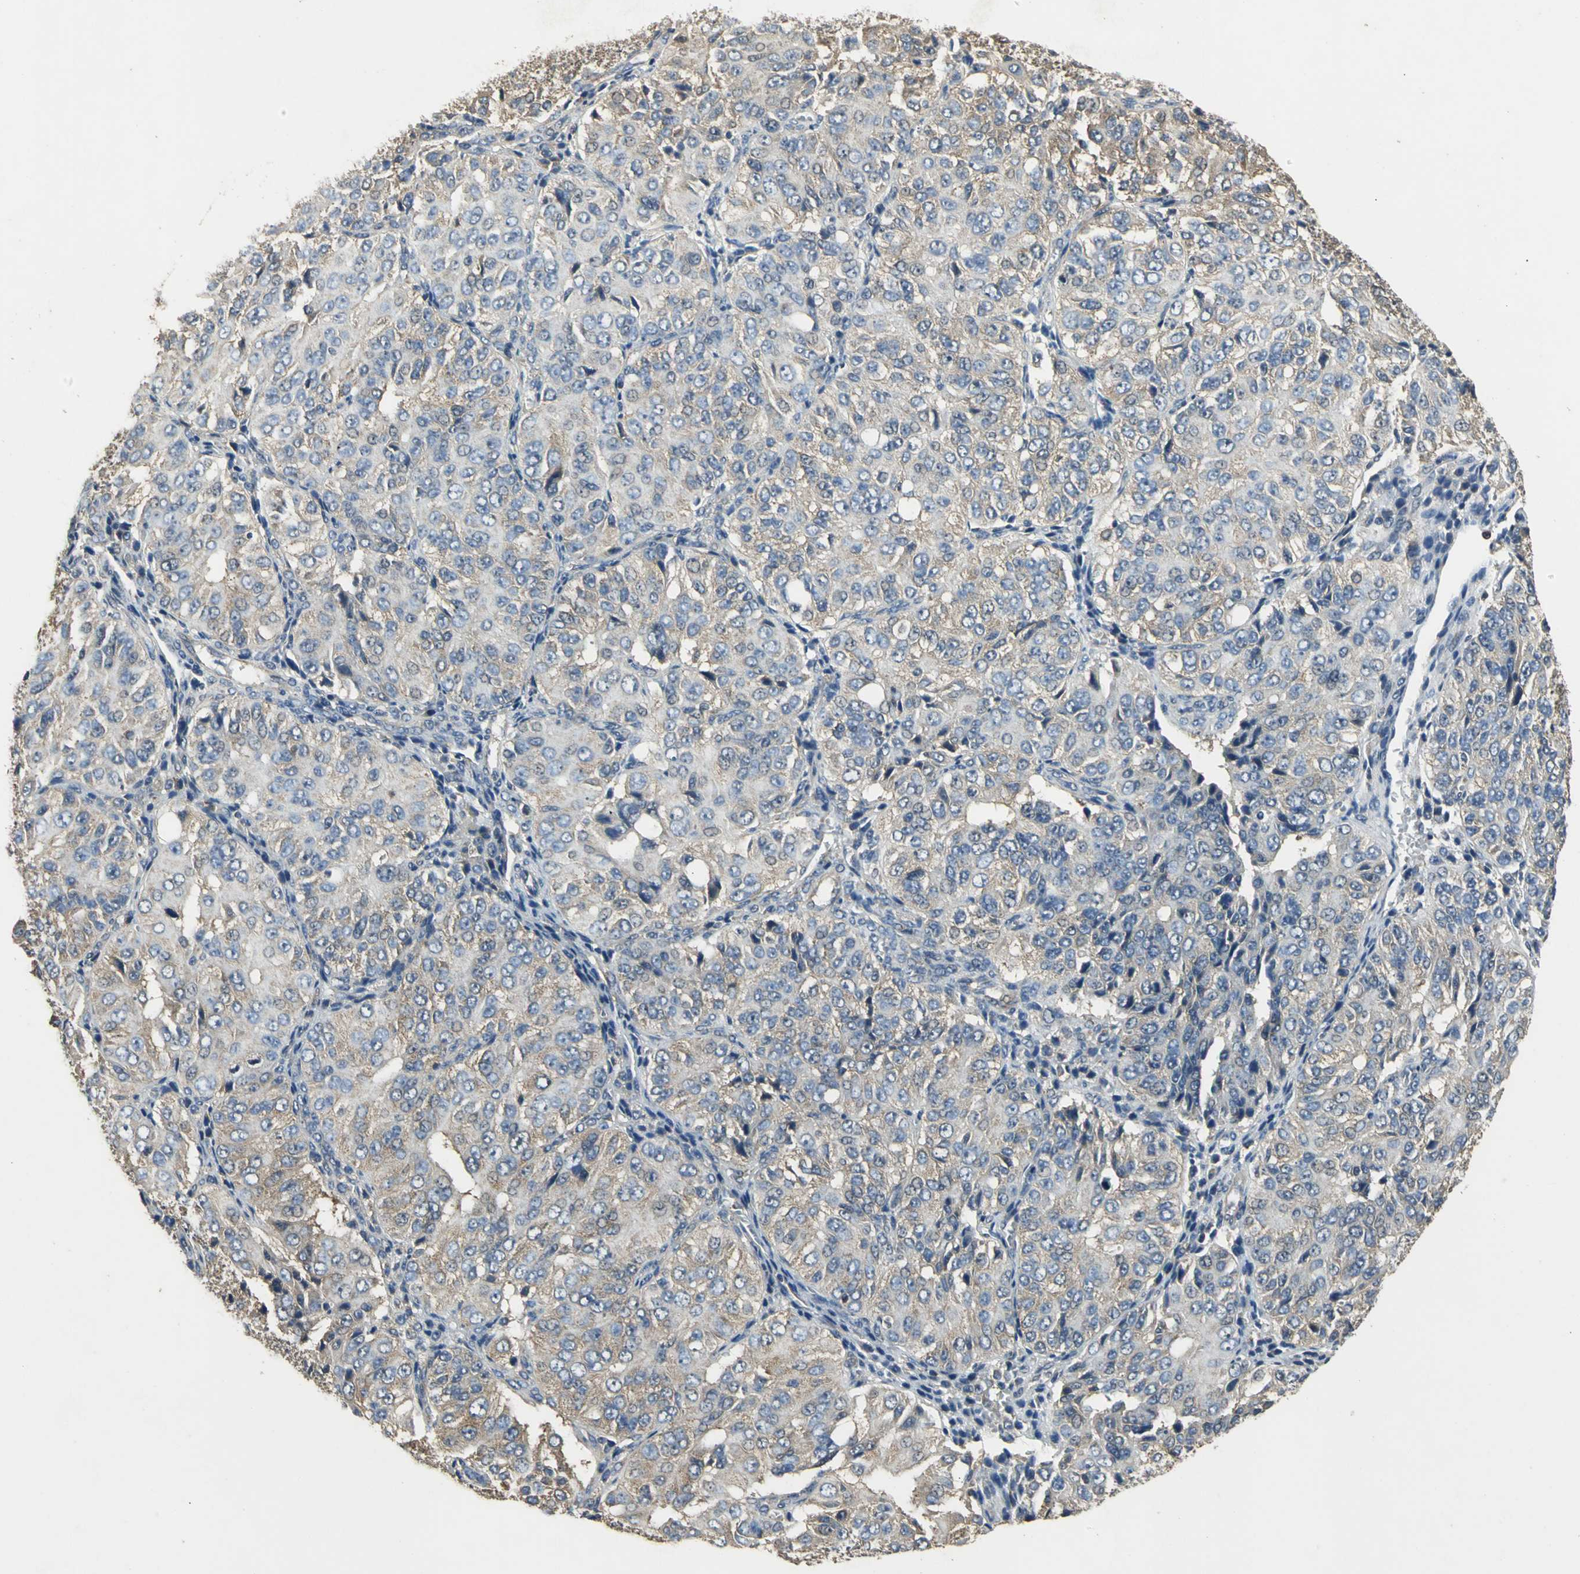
{"staining": {"intensity": "weak", "quantity": ">75%", "location": "cytoplasmic/membranous"}, "tissue": "ovarian cancer", "cell_type": "Tumor cells", "image_type": "cancer", "snomed": [{"axis": "morphology", "description": "Carcinoma, endometroid"}, {"axis": "topography", "description": "Ovary"}], "caption": "Protein positivity by immunohistochemistry (IHC) displays weak cytoplasmic/membranous staining in about >75% of tumor cells in ovarian cancer (endometroid carcinoma). (Brightfield microscopy of DAB IHC at high magnification).", "gene": "IRF3", "patient": {"sex": "female", "age": 51}}